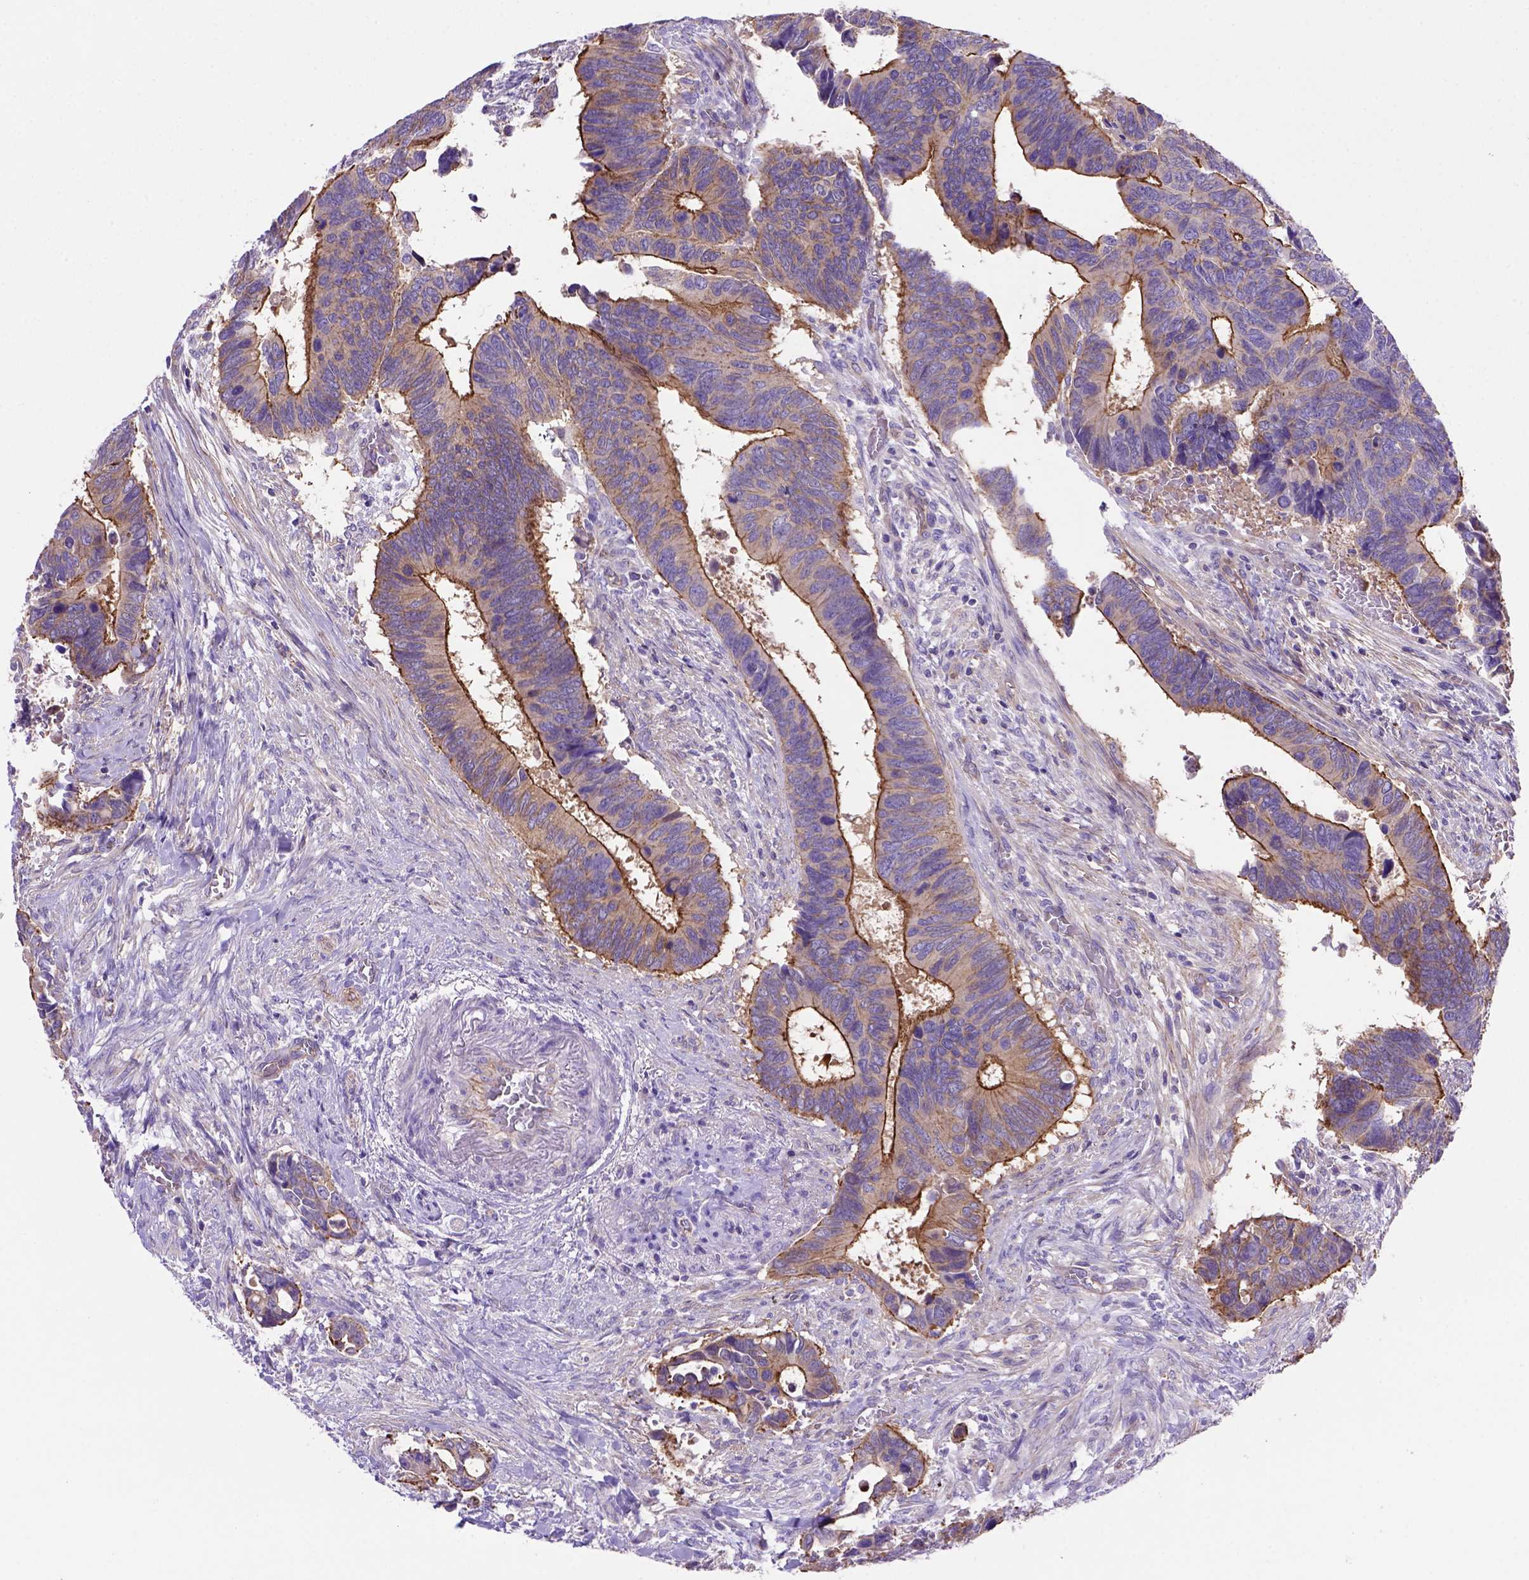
{"staining": {"intensity": "strong", "quantity": "25%-75%", "location": "cytoplasmic/membranous"}, "tissue": "colorectal cancer", "cell_type": "Tumor cells", "image_type": "cancer", "snomed": [{"axis": "morphology", "description": "Adenocarcinoma, NOS"}, {"axis": "topography", "description": "Colon"}], "caption": "A brown stain shows strong cytoplasmic/membranous positivity of a protein in human colorectal adenocarcinoma tumor cells.", "gene": "PEX12", "patient": {"sex": "male", "age": 49}}